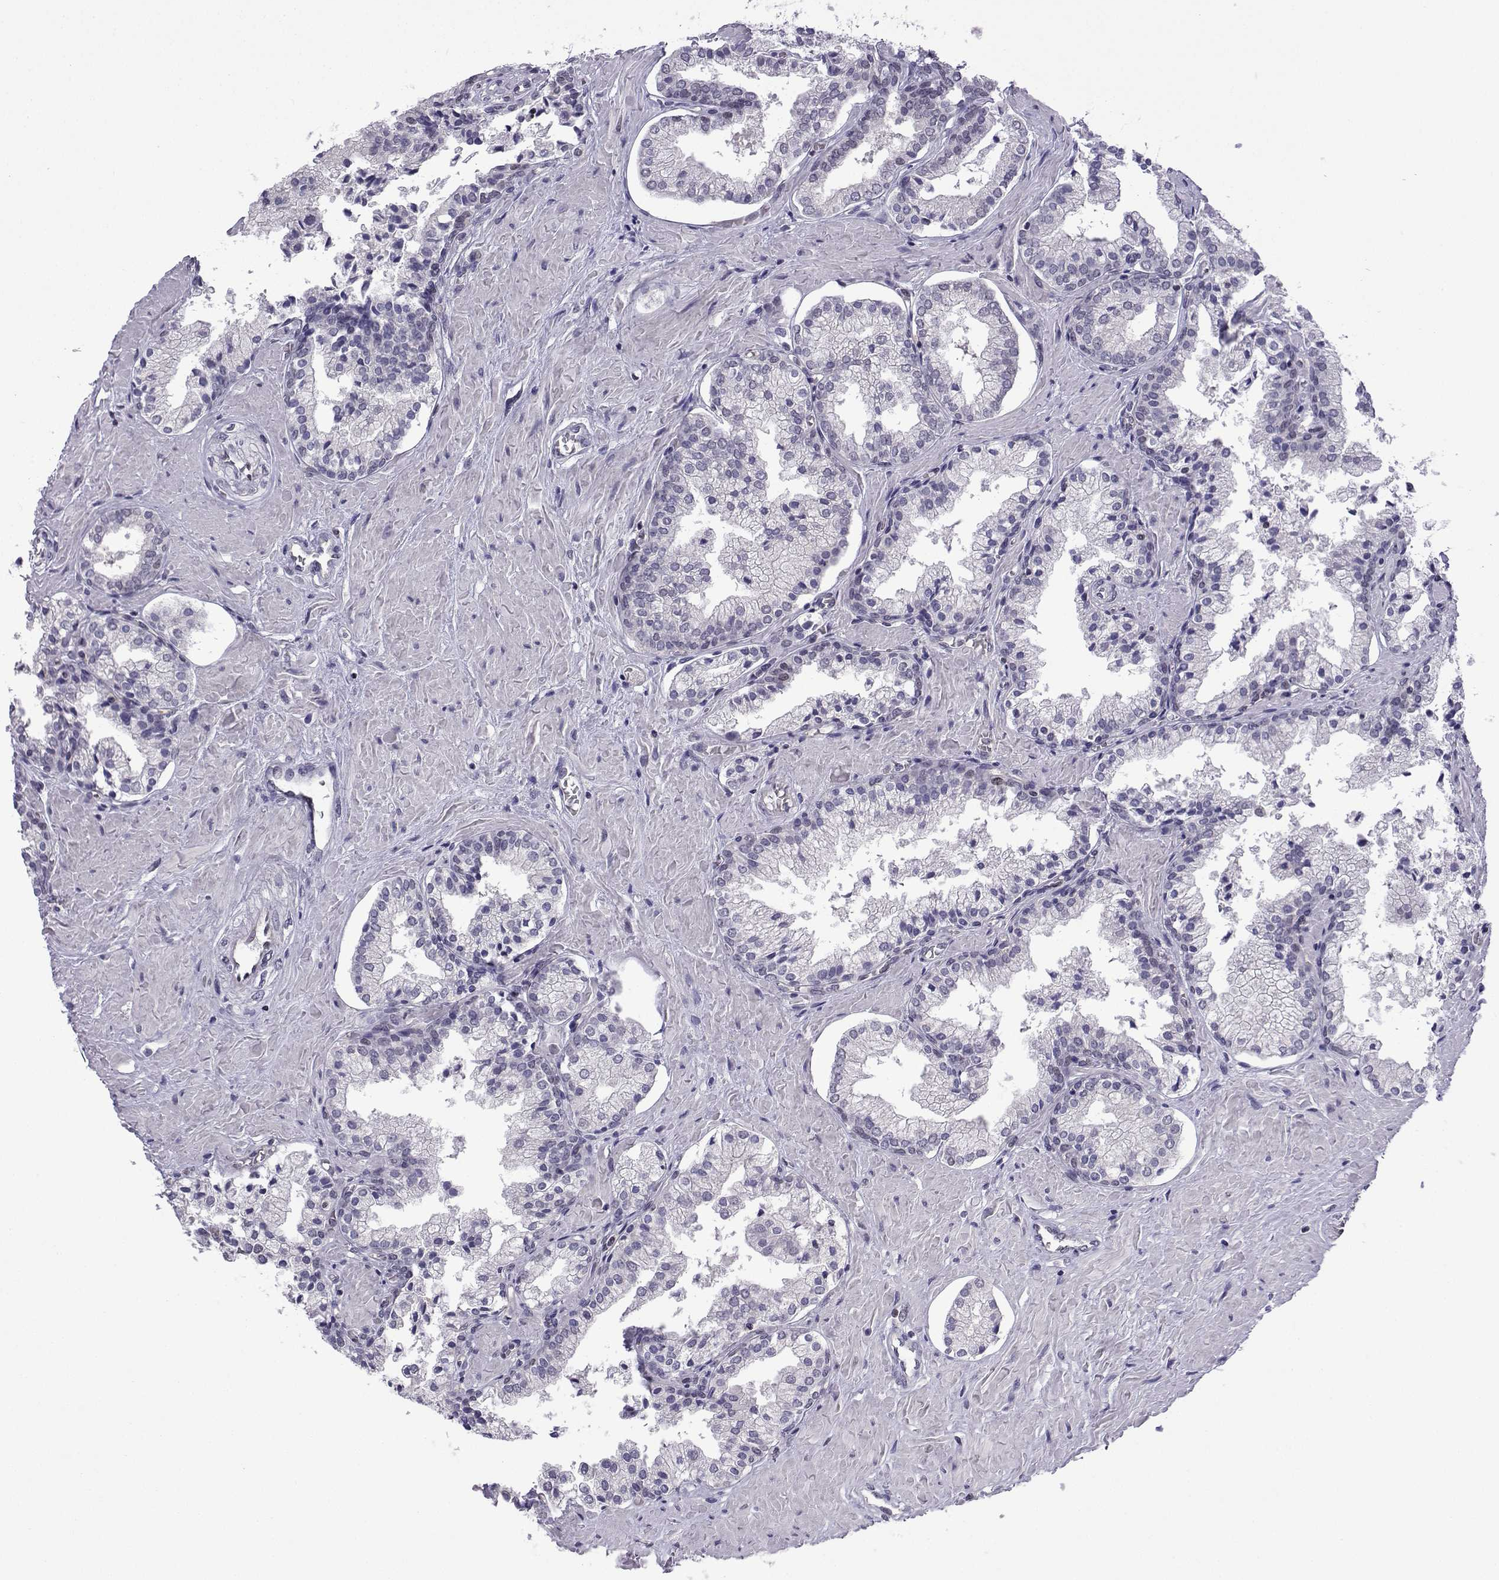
{"staining": {"intensity": "negative", "quantity": "none", "location": "none"}, "tissue": "prostate cancer", "cell_type": "Tumor cells", "image_type": "cancer", "snomed": [{"axis": "morphology", "description": "Adenocarcinoma, NOS"}, {"axis": "topography", "description": "Prostate and seminal vesicle, NOS"}, {"axis": "topography", "description": "Prostate"}], "caption": "Immunohistochemical staining of prostate adenocarcinoma displays no significant positivity in tumor cells.", "gene": "INCENP", "patient": {"sex": "male", "age": 44}}